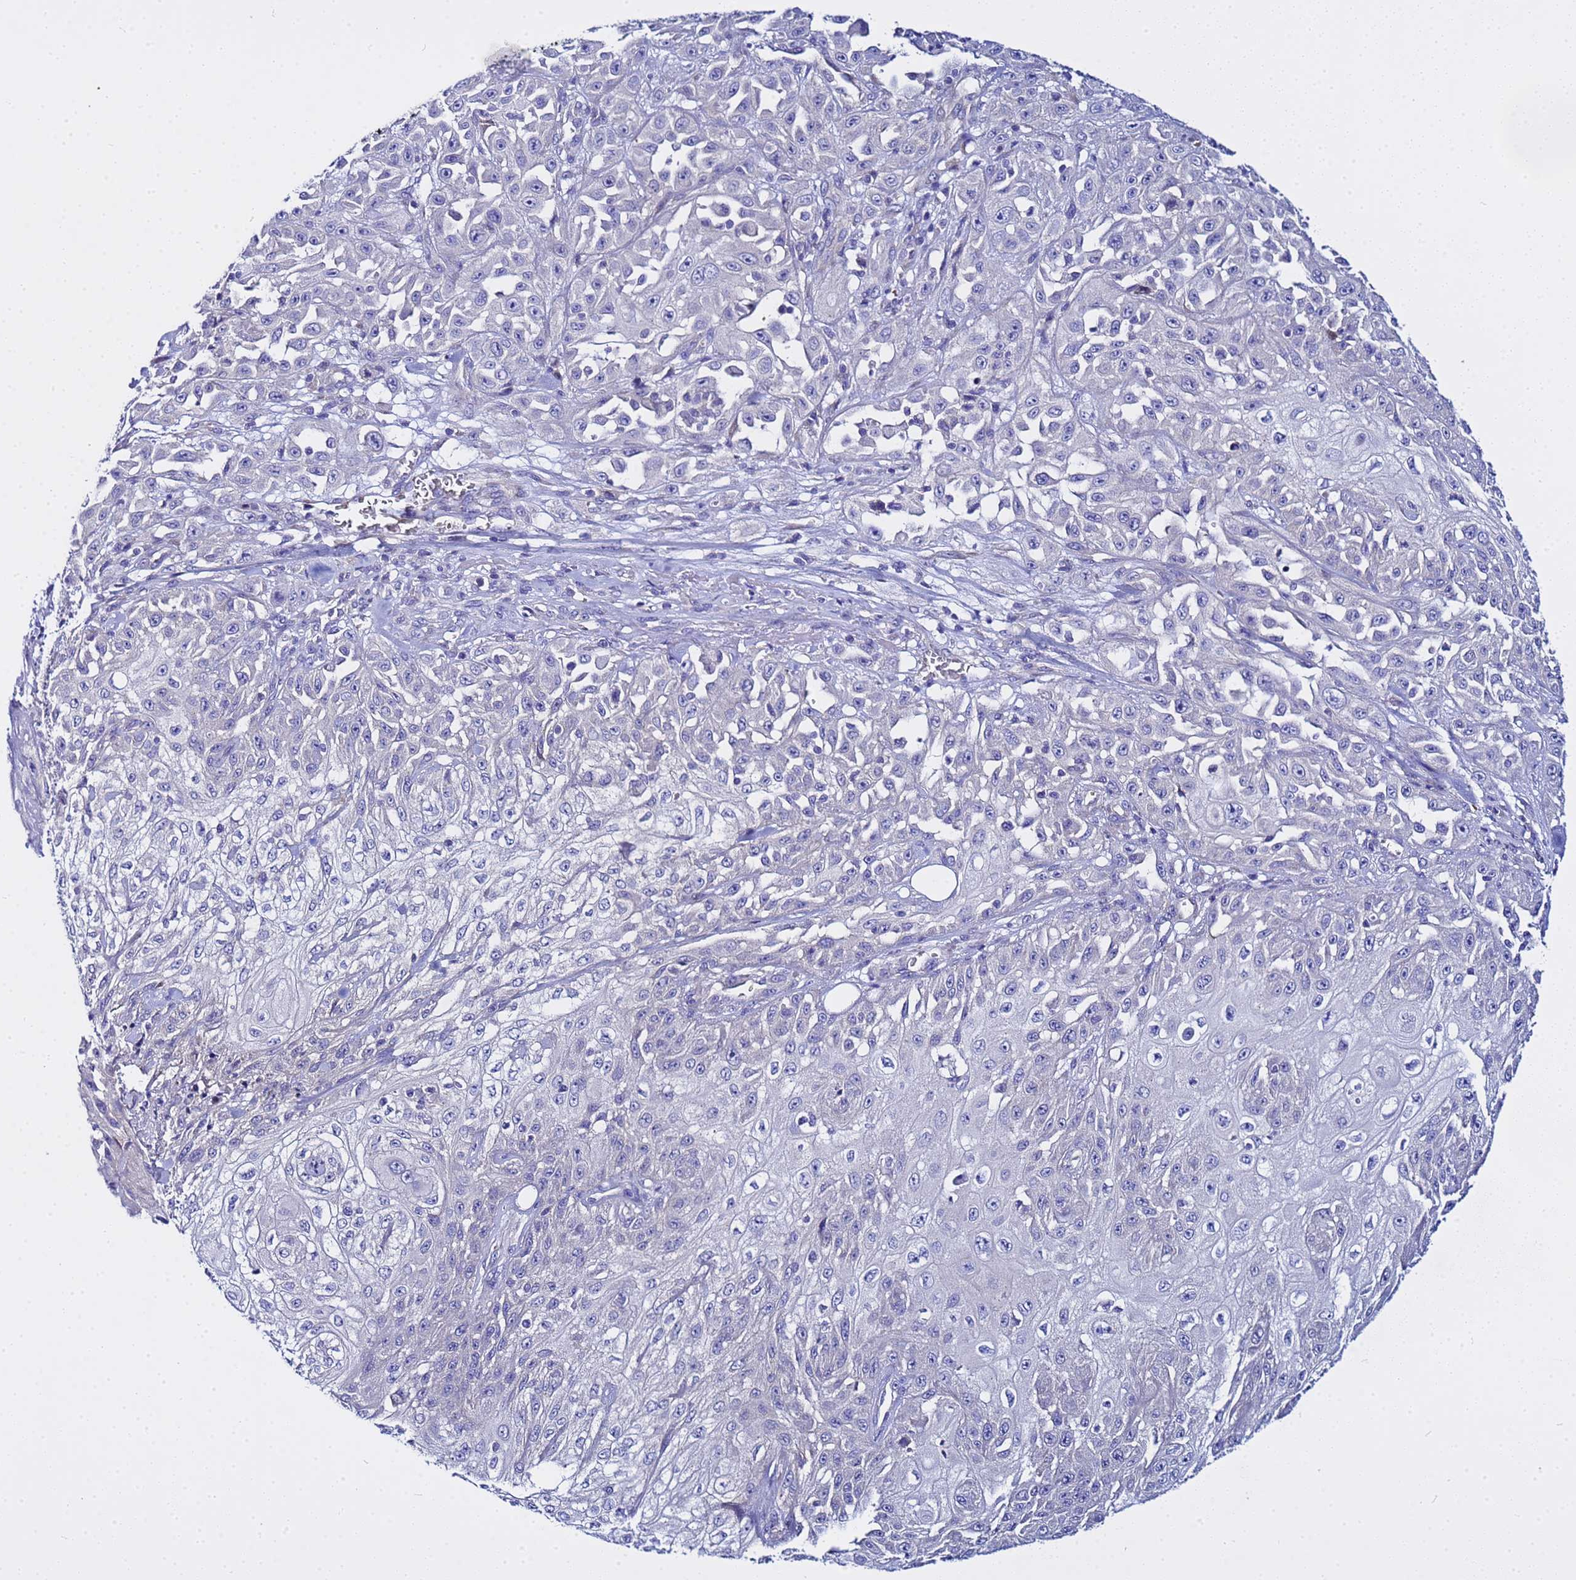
{"staining": {"intensity": "negative", "quantity": "none", "location": "none"}, "tissue": "skin cancer", "cell_type": "Tumor cells", "image_type": "cancer", "snomed": [{"axis": "morphology", "description": "Squamous cell carcinoma, NOS"}, {"axis": "morphology", "description": "Squamous cell carcinoma, metastatic, NOS"}, {"axis": "topography", "description": "Skin"}, {"axis": "topography", "description": "Lymph node"}], "caption": "Metastatic squamous cell carcinoma (skin) was stained to show a protein in brown. There is no significant staining in tumor cells. Nuclei are stained in blue.", "gene": "USP18", "patient": {"sex": "male", "age": 75}}